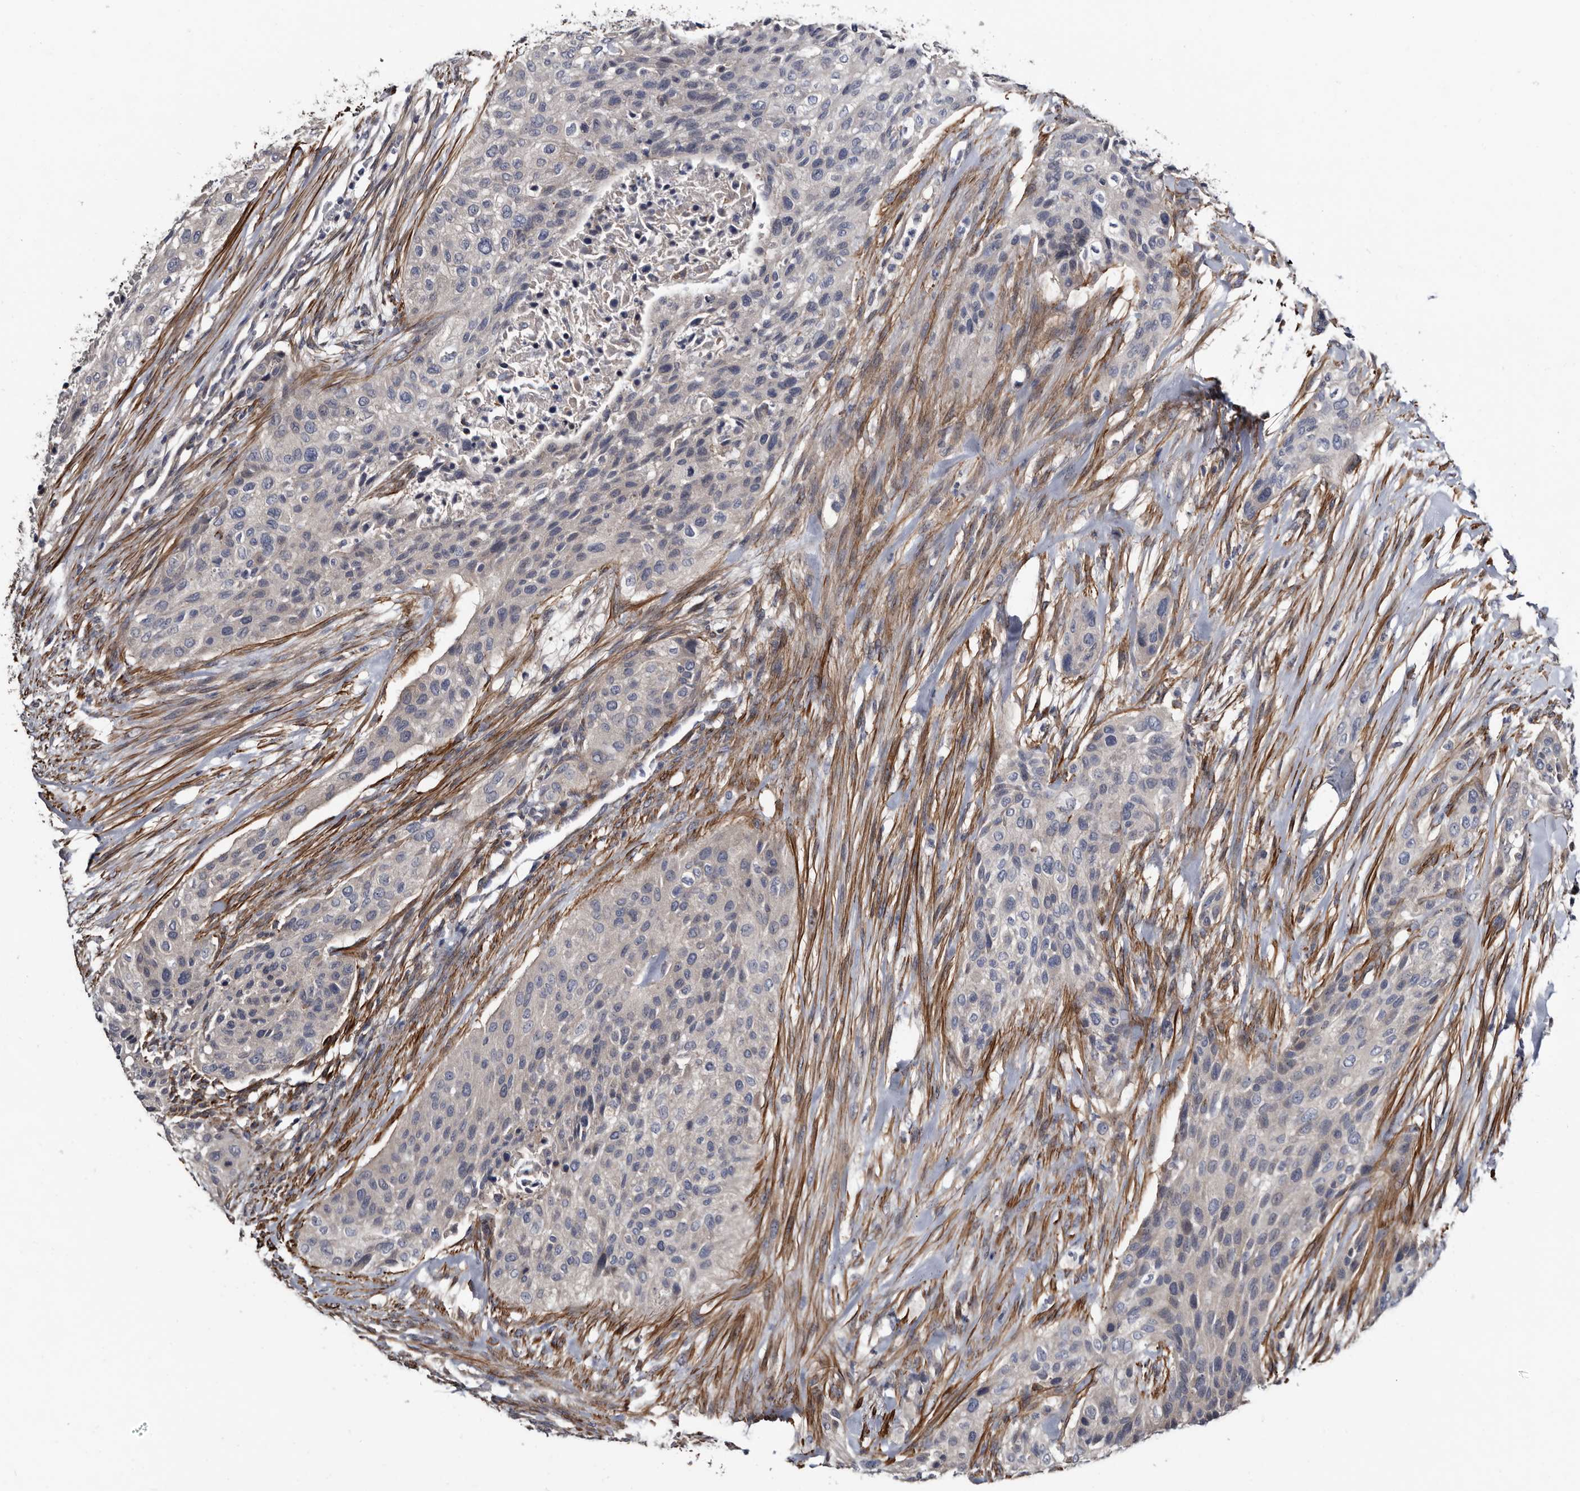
{"staining": {"intensity": "negative", "quantity": "none", "location": "none"}, "tissue": "urothelial cancer", "cell_type": "Tumor cells", "image_type": "cancer", "snomed": [{"axis": "morphology", "description": "Urothelial carcinoma, High grade"}, {"axis": "topography", "description": "Urinary bladder"}], "caption": "High-grade urothelial carcinoma stained for a protein using immunohistochemistry displays no staining tumor cells.", "gene": "IARS1", "patient": {"sex": "male", "age": 35}}